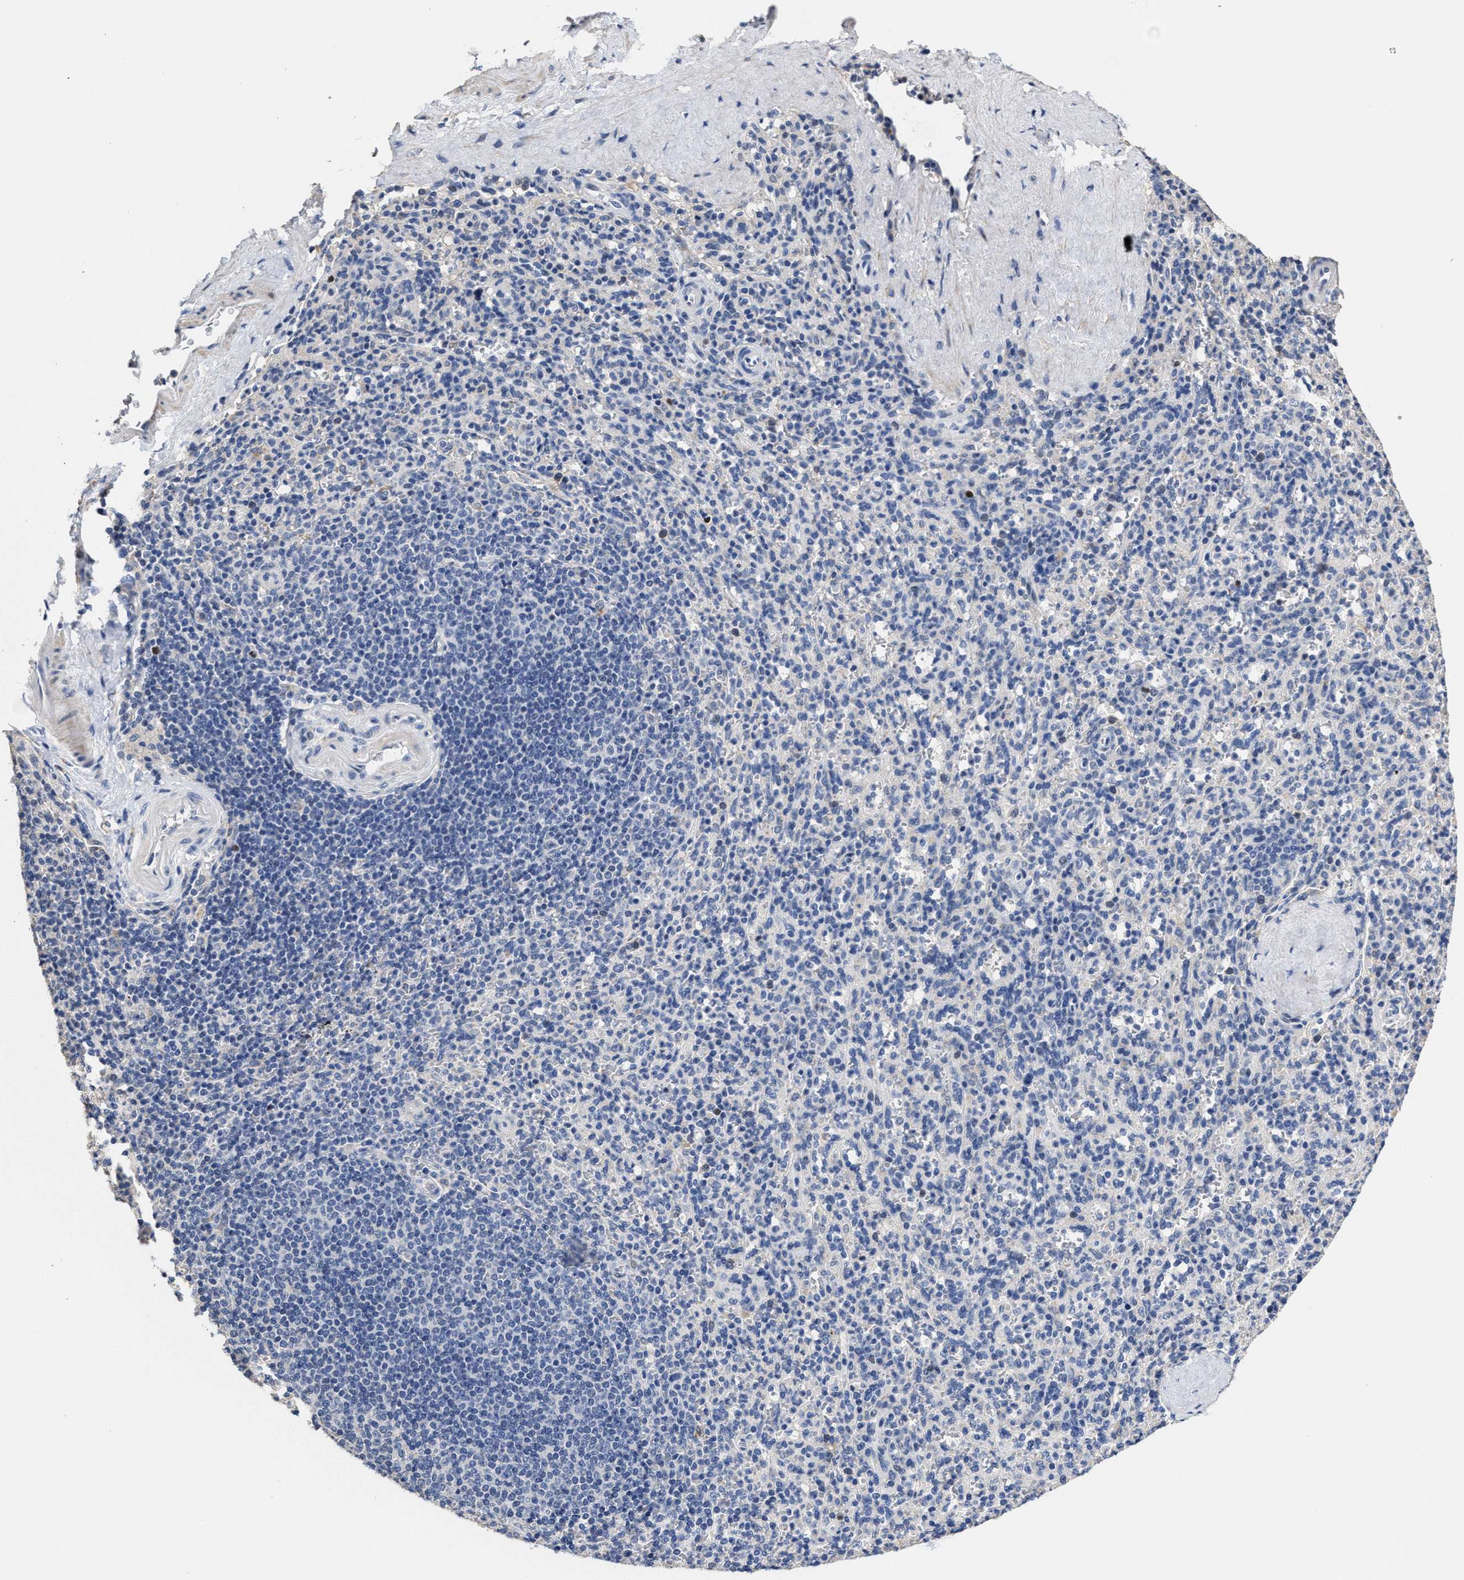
{"staining": {"intensity": "negative", "quantity": "none", "location": "none"}, "tissue": "spleen", "cell_type": "Cells in red pulp", "image_type": "normal", "snomed": [{"axis": "morphology", "description": "Normal tissue, NOS"}, {"axis": "topography", "description": "Spleen"}], "caption": "Spleen stained for a protein using IHC demonstrates no expression cells in red pulp.", "gene": "ZFAT", "patient": {"sex": "male", "age": 36}}